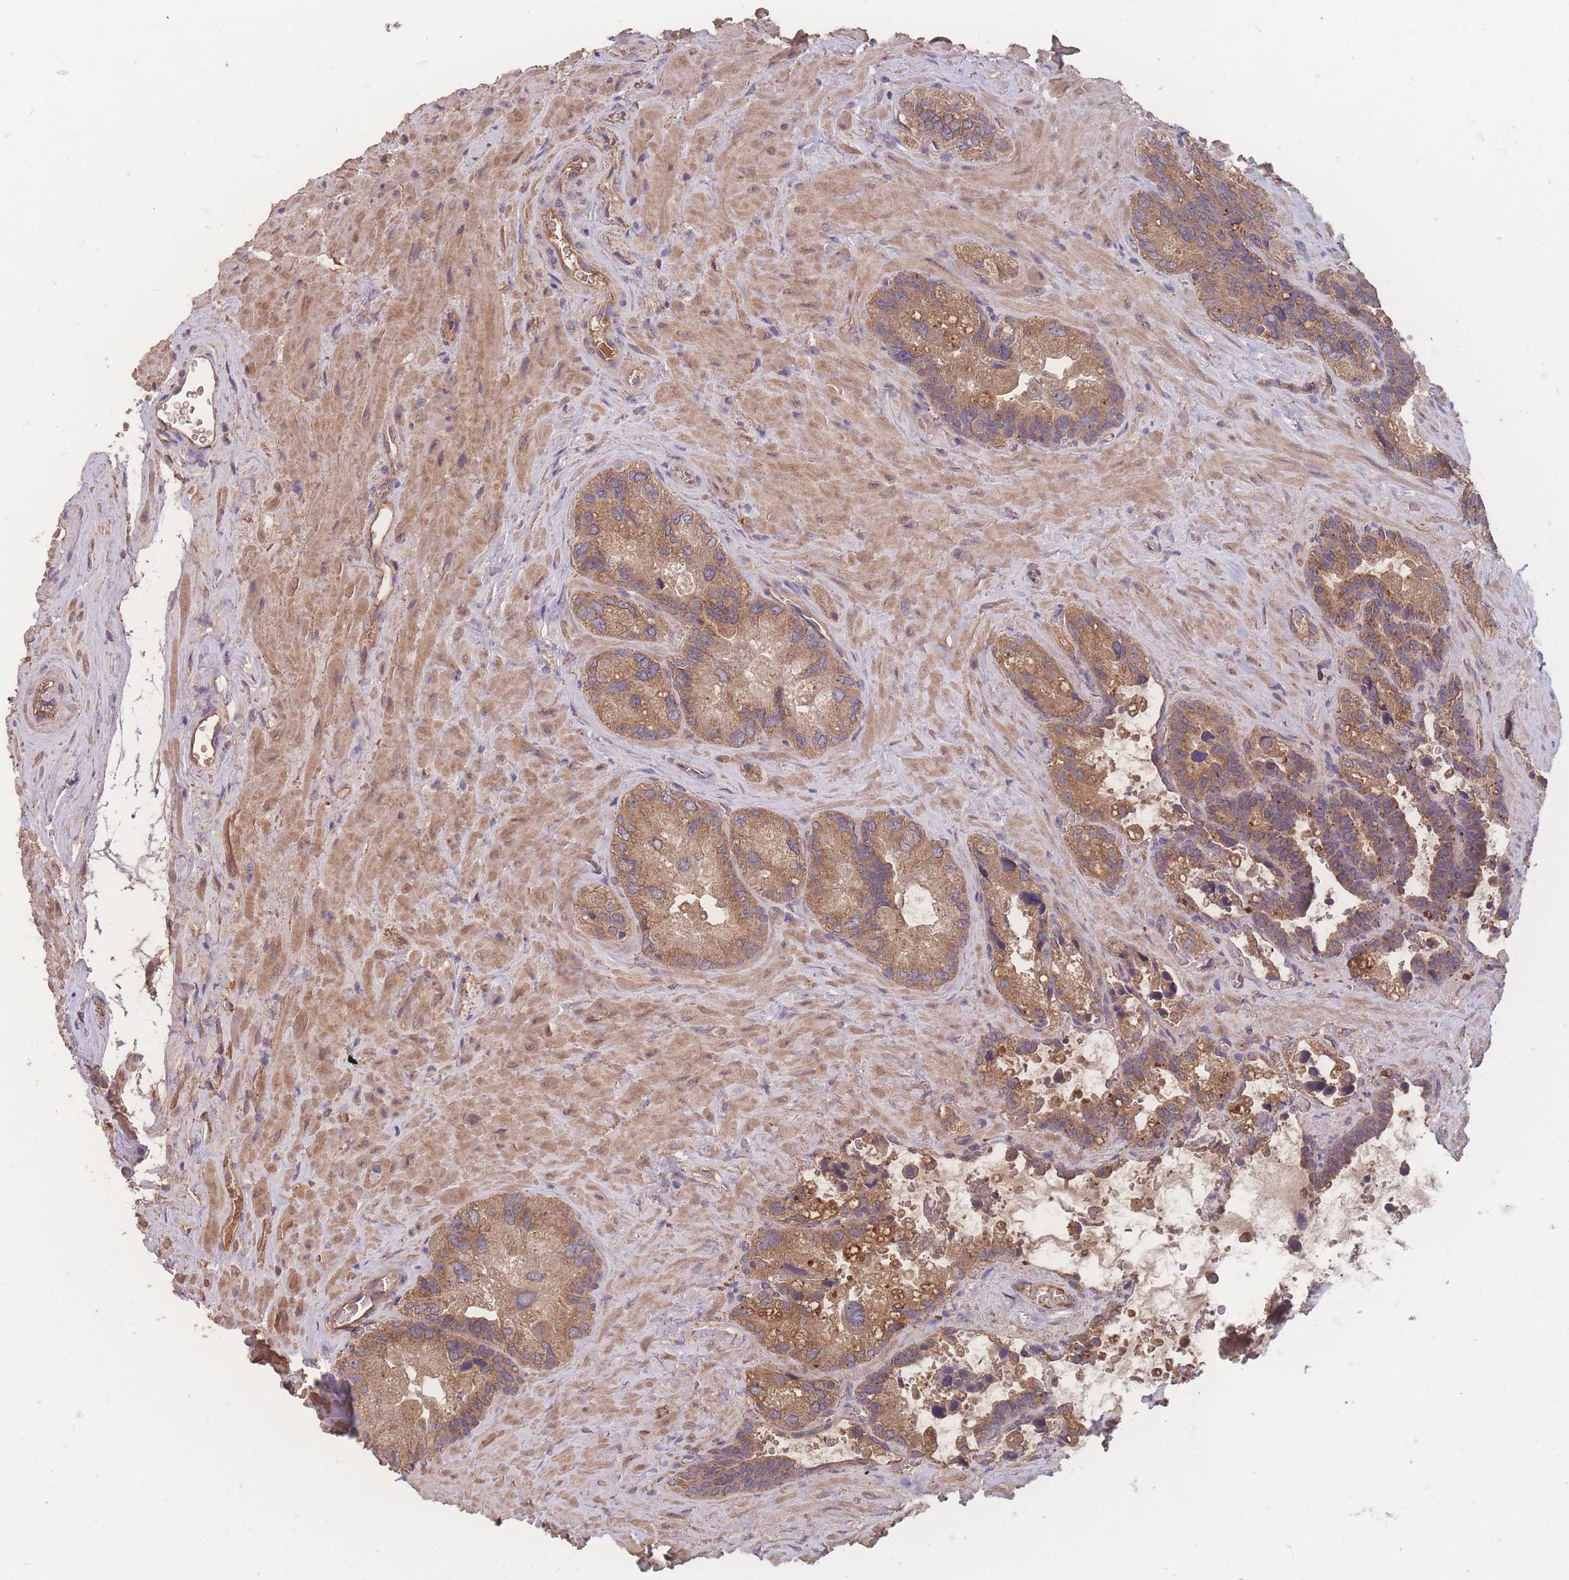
{"staining": {"intensity": "moderate", "quantity": ">75%", "location": "cytoplasmic/membranous"}, "tissue": "seminal vesicle", "cell_type": "Glandular cells", "image_type": "normal", "snomed": [{"axis": "morphology", "description": "Normal tissue, NOS"}, {"axis": "topography", "description": "Seminal veicle"}], "caption": "This is a photomicrograph of immunohistochemistry staining of normal seminal vesicle, which shows moderate positivity in the cytoplasmic/membranous of glandular cells.", "gene": "ATXN10", "patient": {"sex": "male", "age": 68}}